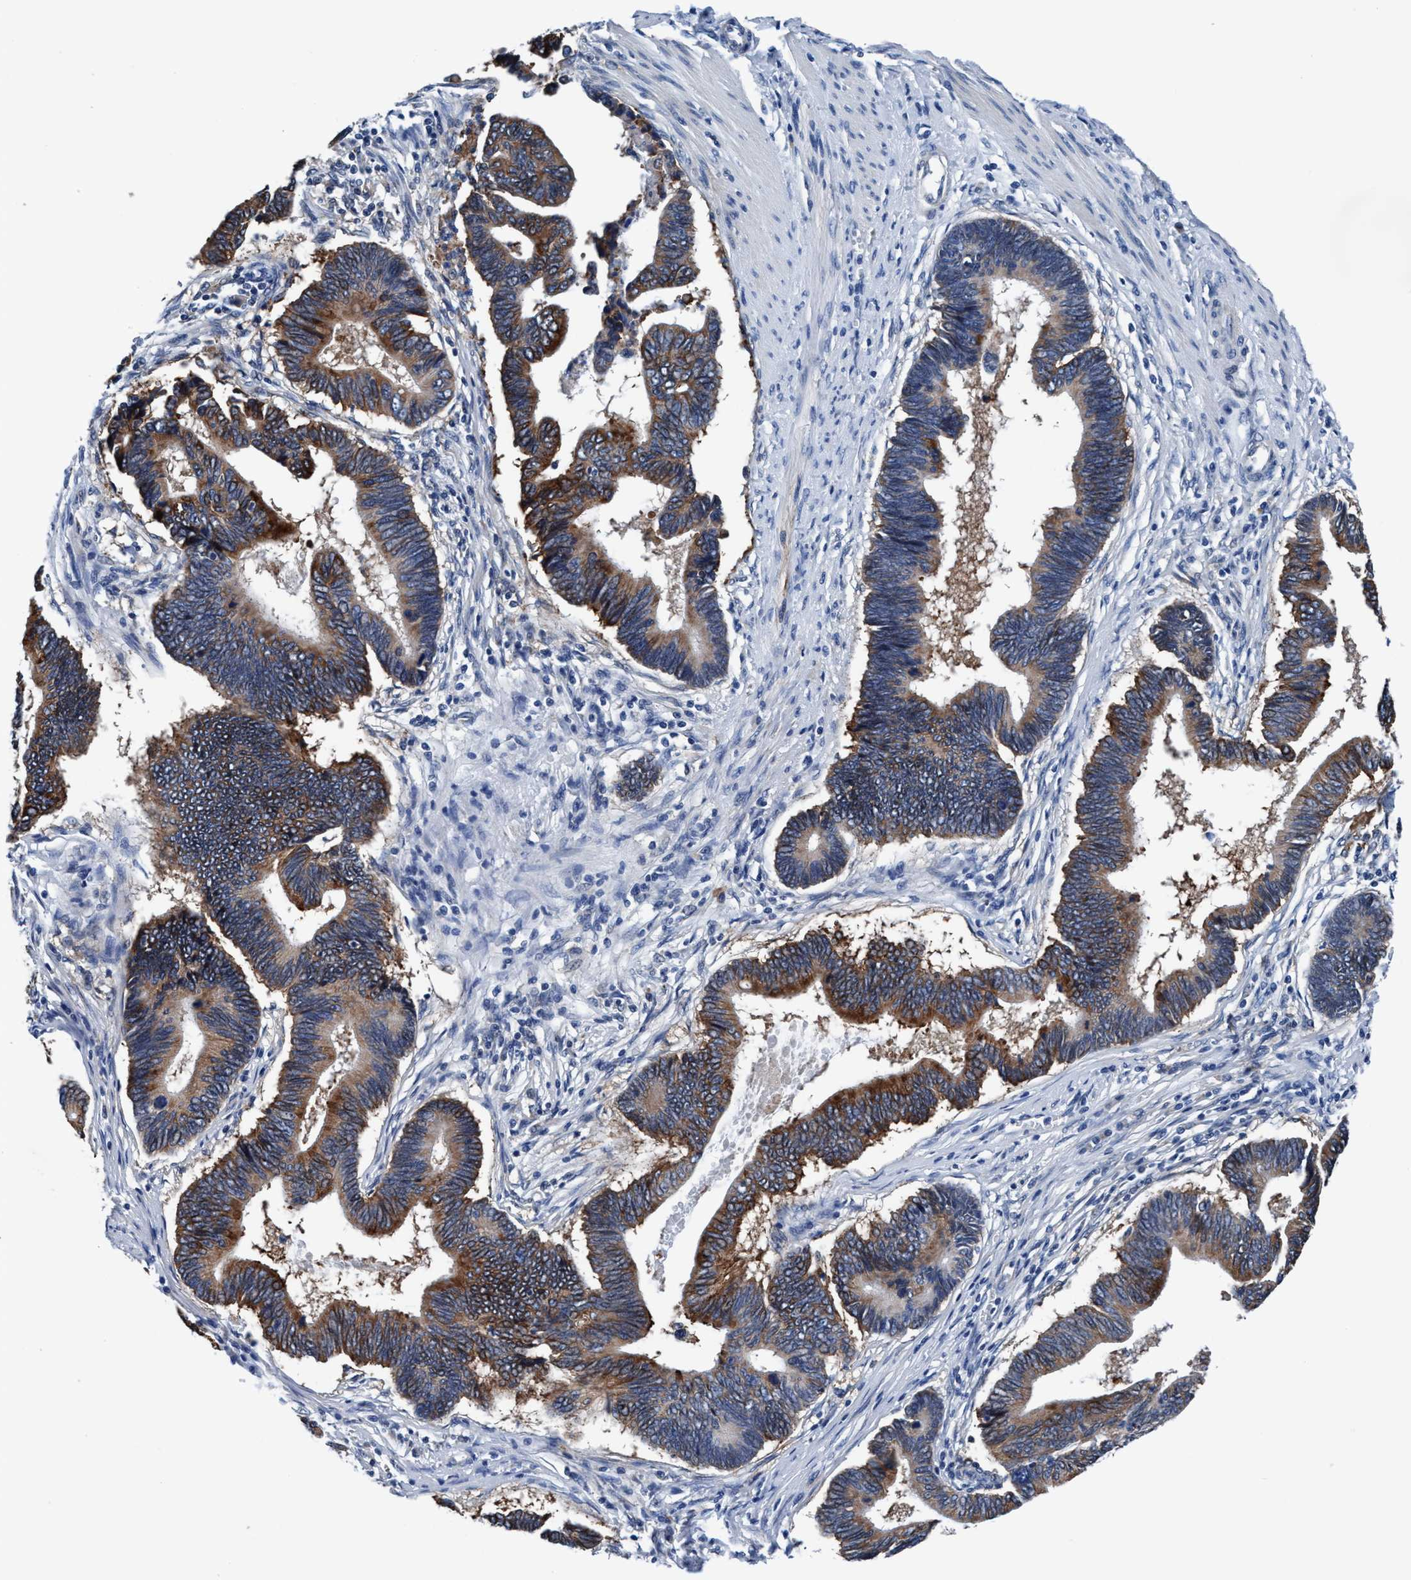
{"staining": {"intensity": "strong", "quantity": "25%-75%", "location": "cytoplasmic/membranous"}, "tissue": "pancreatic cancer", "cell_type": "Tumor cells", "image_type": "cancer", "snomed": [{"axis": "morphology", "description": "Adenocarcinoma, NOS"}, {"axis": "topography", "description": "Pancreas"}], "caption": "Brown immunohistochemical staining in human pancreatic adenocarcinoma displays strong cytoplasmic/membranous staining in about 25%-75% of tumor cells.", "gene": "TMEM94", "patient": {"sex": "female", "age": 70}}